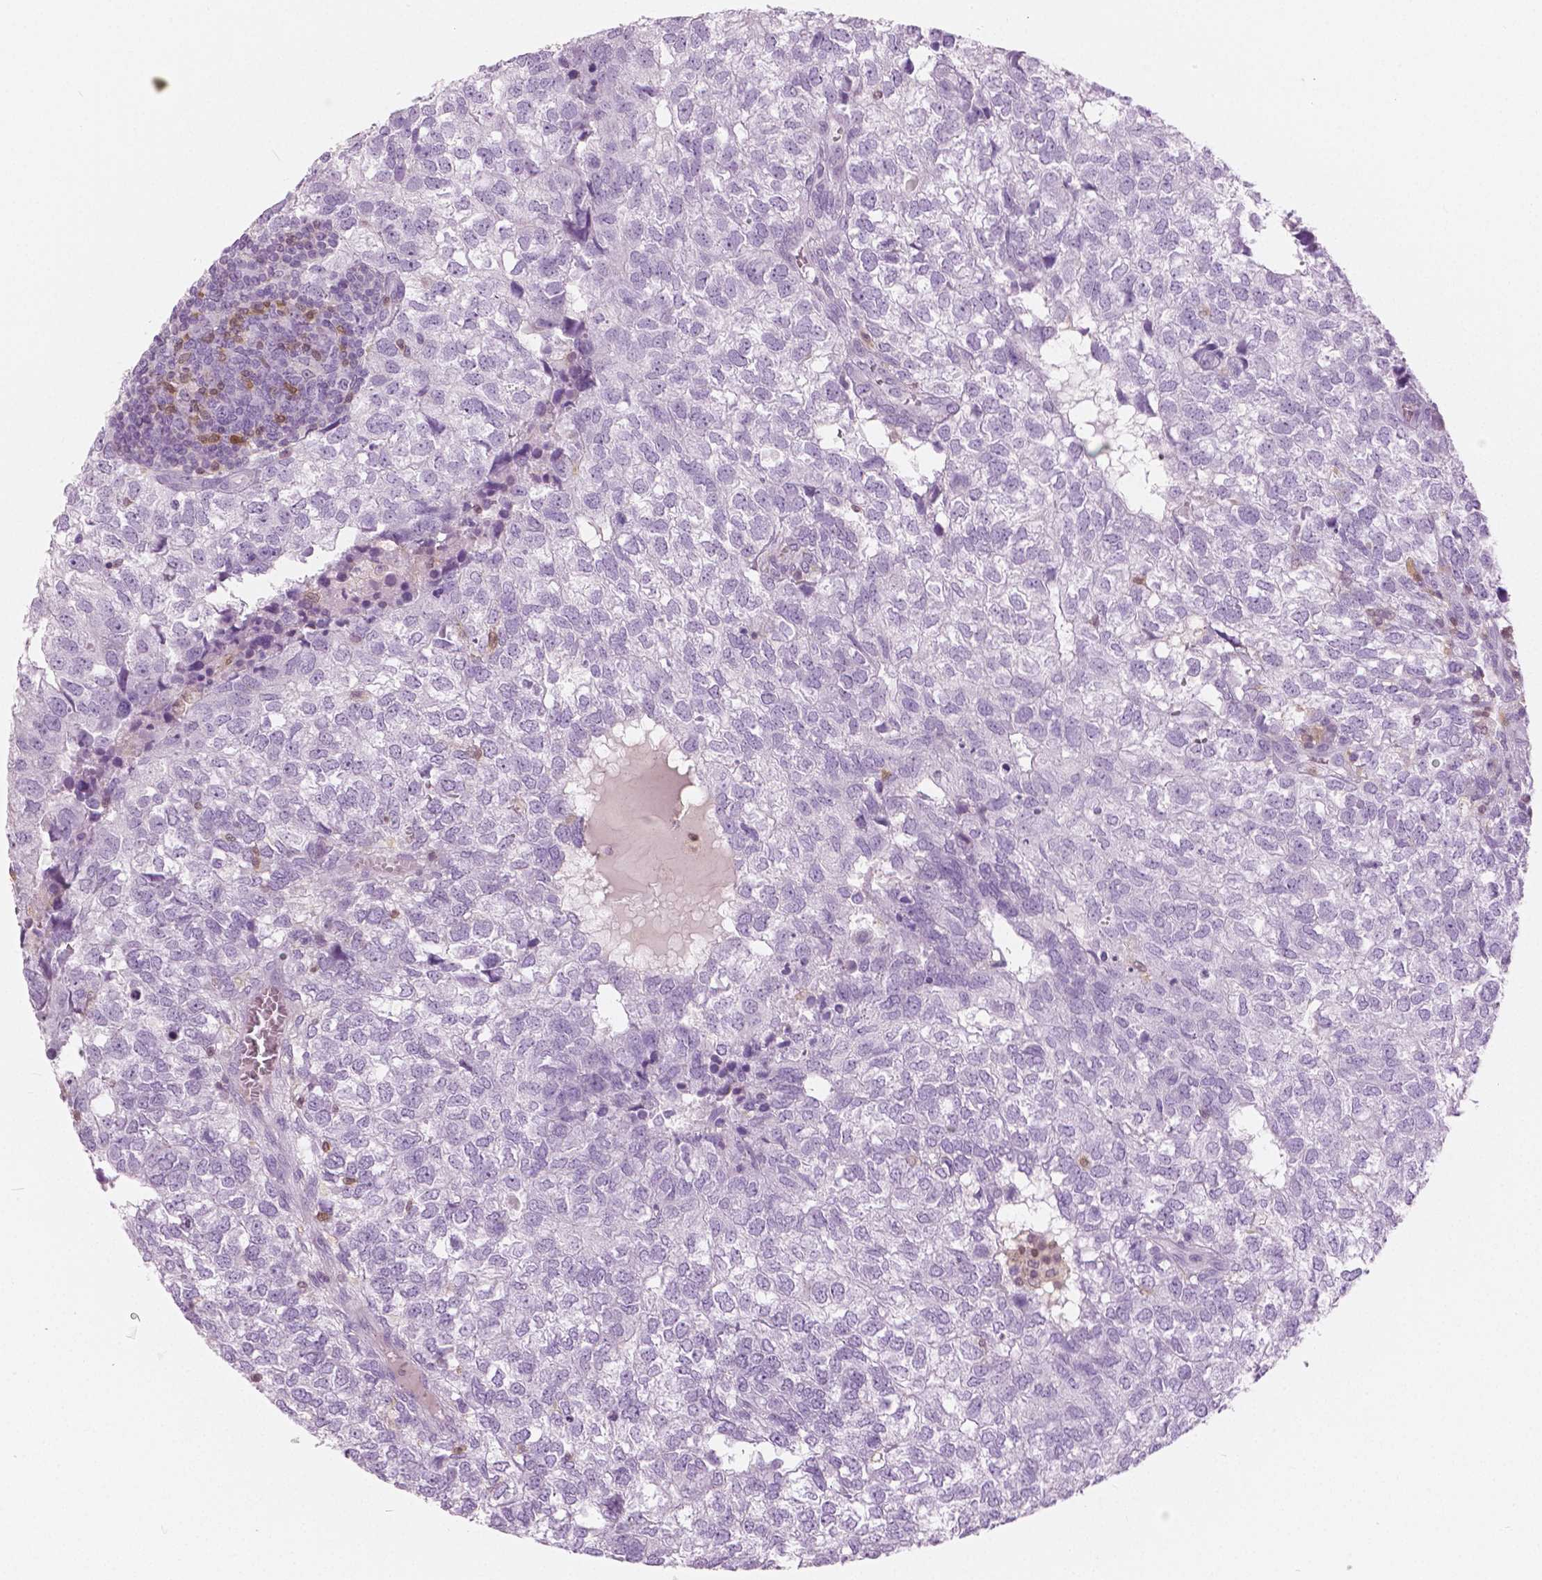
{"staining": {"intensity": "negative", "quantity": "none", "location": "none"}, "tissue": "breast cancer", "cell_type": "Tumor cells", "image_type": "cancer", "snomed": [{"axis": "morphology", "description": "Duct carcinoma"}, {"axis": "topography", "description": "Breast"}], "caption": "Immunohistochemistry (IHC) histopathology image of breast intraductal carcinoma stained for a protein (brown), which displays no staining in tumor cells. The staining is performed using DAB (3,3'-diaminobenzidine) brown chromogen with nuclei counter-stained in using hematoxylin.", "gene": "GALM", "patient": {"sex": "female", "age": 30}}